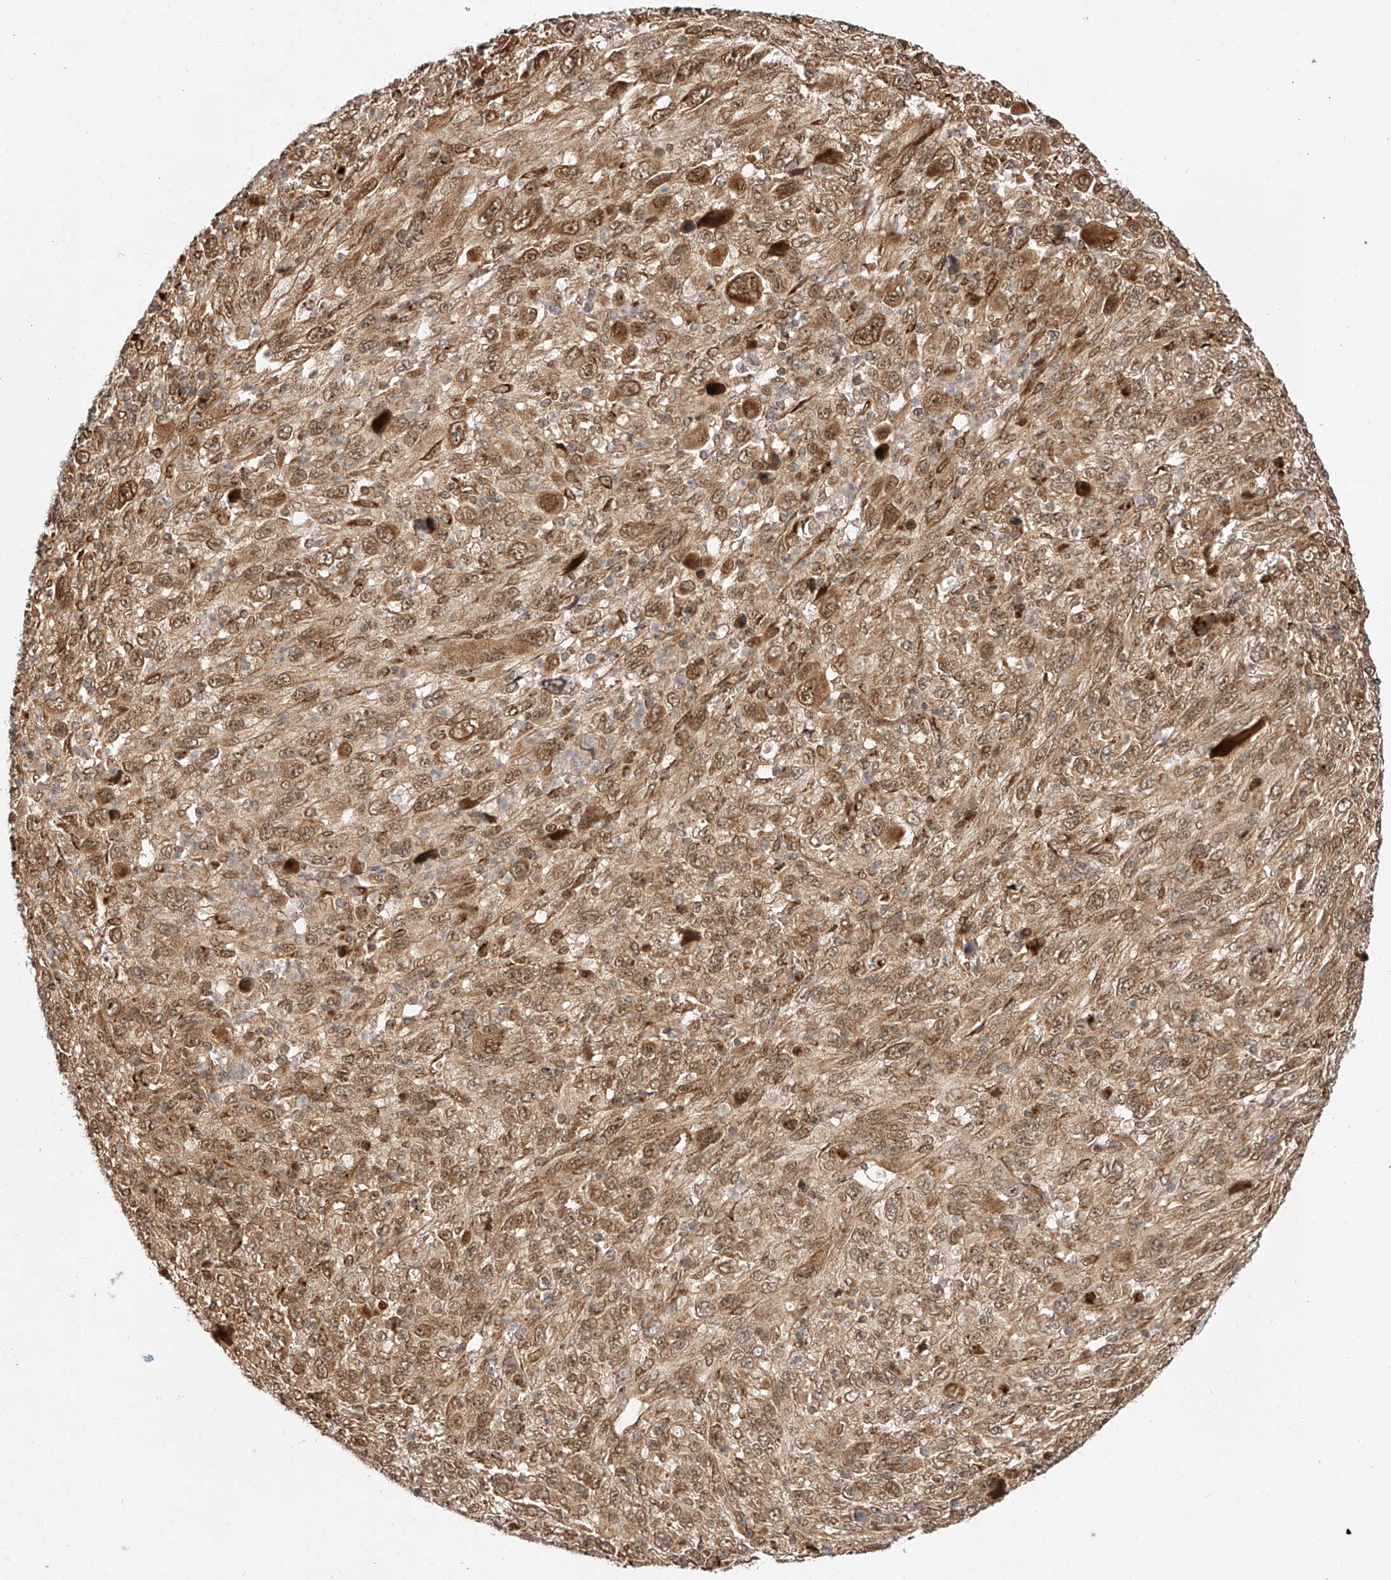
{"staining": {"intensity": "moderate", "quantity": ">75%", "location": "cytoplasmic/membranous,nuclear"}, "tissue": "melanoma", "cell_type": "Tumor cells", "image_type": "cancer", "snomed": [{"axis": "morphology", "description": "Malignant melanoma, Metastatic site"}, {"axis": "topography", "description": "Skin"}], "caption": "High-magnification brightfield microscopy of malignant melanoma (metastatic site) stained with DAB (brown) and counterstained with hematoxylin (blue). tumor cells exhibit moderate cytoplasmic/membranous and nuclear staining is present in approximately>75% of cells.", "gene": "THTPA", "patient": {"sex": "female", "age": 56}}